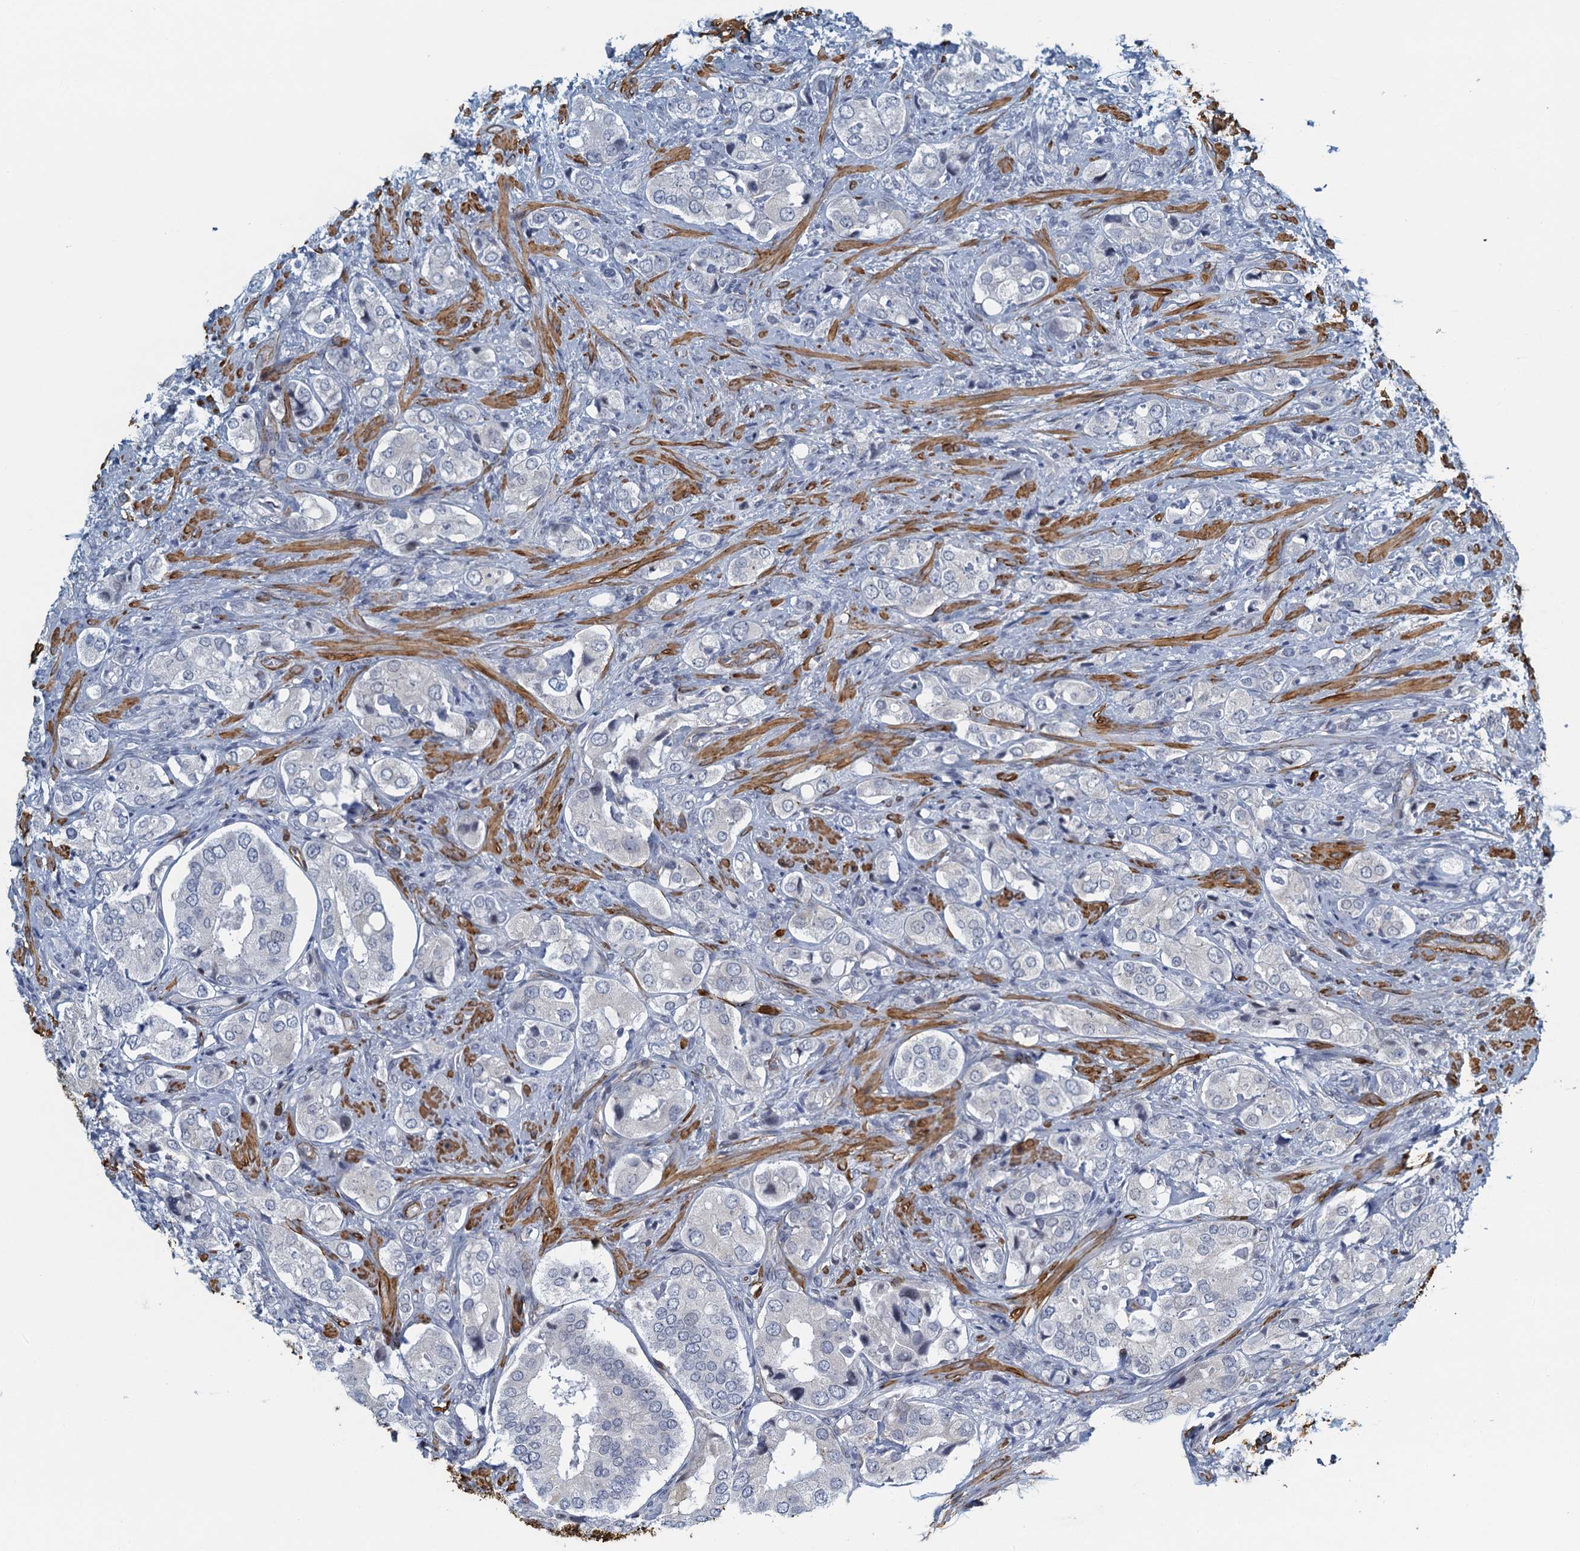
{"staining": {"intensity": "negative", "quantity": "none", "location": "none"}, "tissue": "prostate cancer", "cell_type": "Tumor cells", "image_type": "cancer", "snomed": [{"axis": "morphology", "description": "Adenocarcinoma, High grade"}, {"axis": "topography", "description": "Prostate"}], "caption": "Prostate adenocarcinoma (high-grade) was stained to show a protein in brown. There is no significant expression in tumor cells. (Brightfield microscopy of DAB IHC at high magnification).", "gene": "ALG2", "patient": {"sex": "male", "age": 65}}